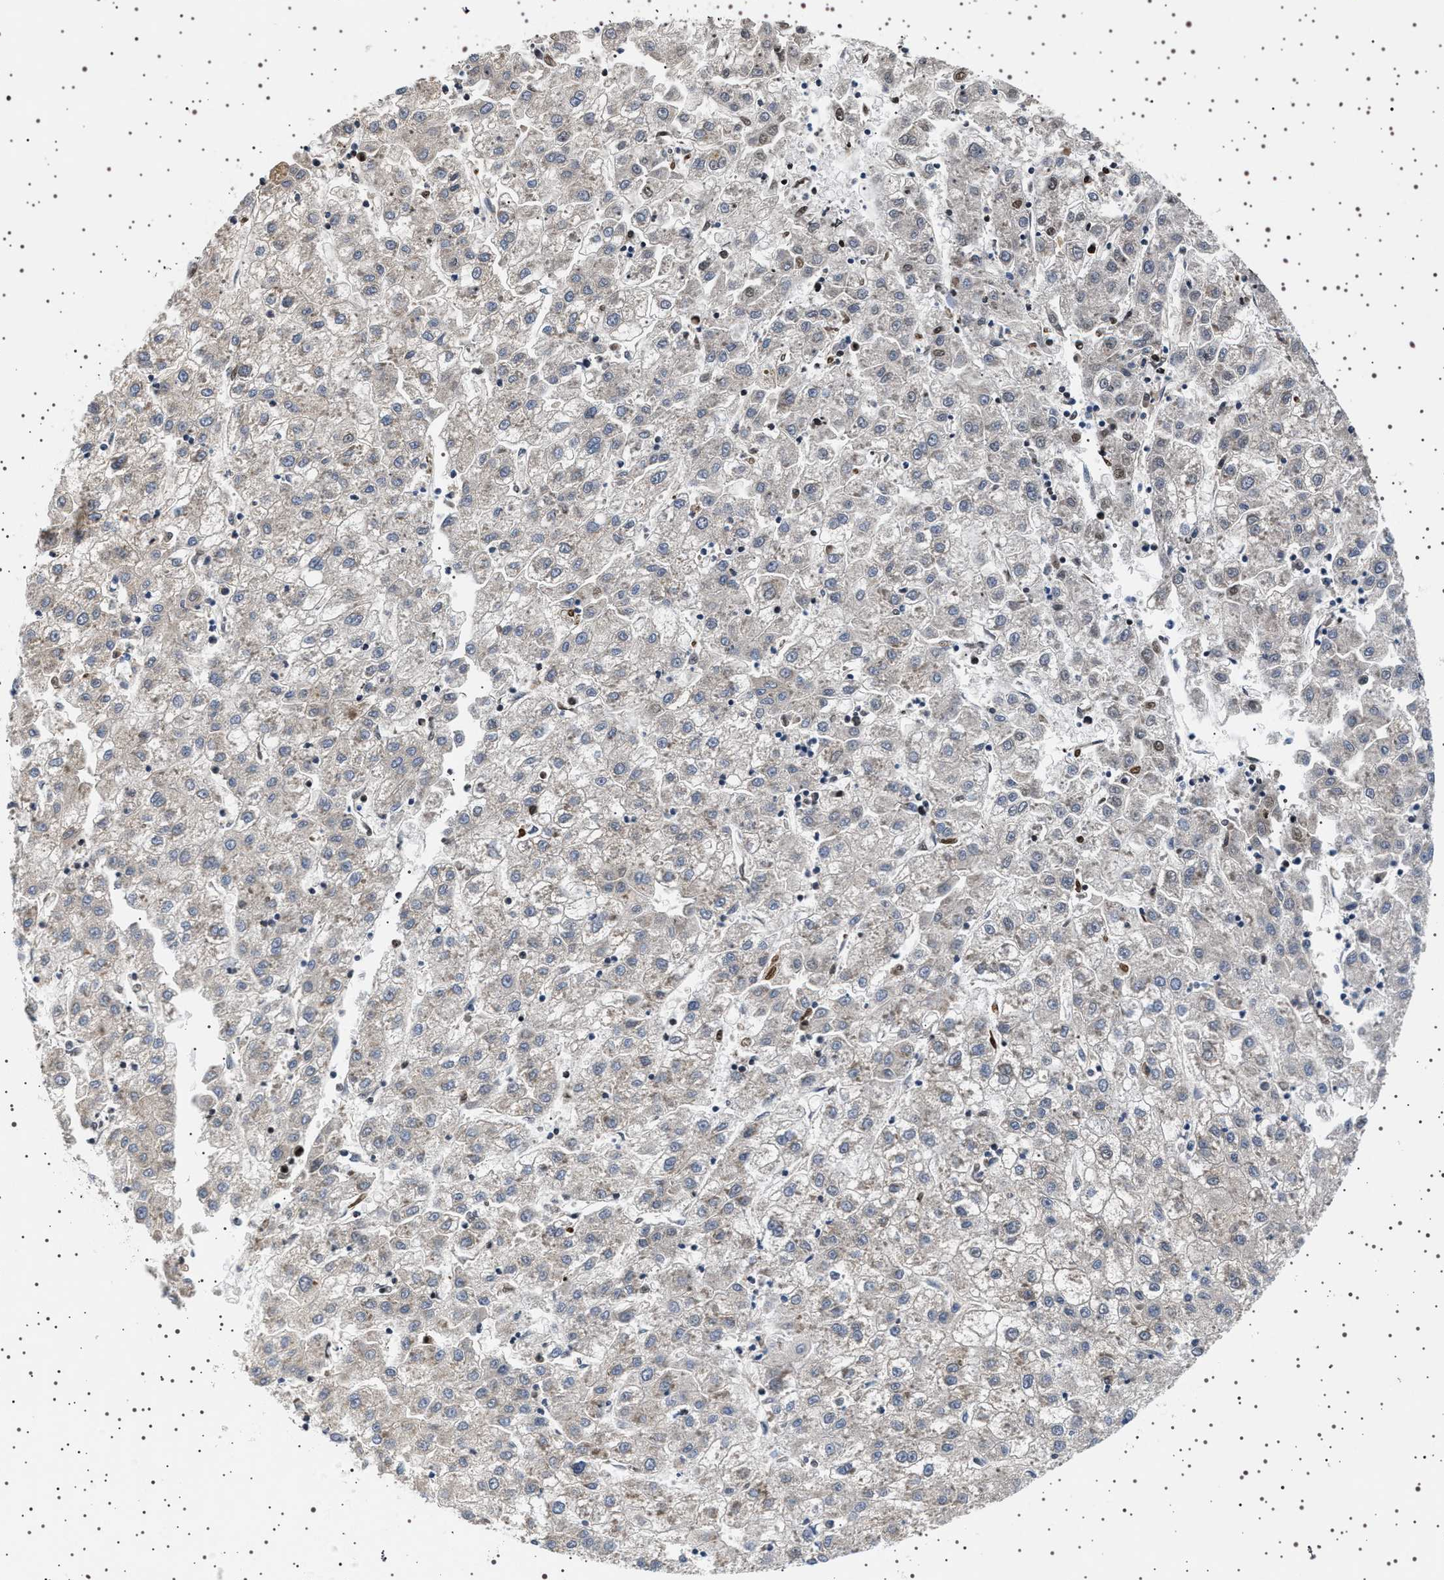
{"staining": {"intensity": "negative", "quantity": "none", "location": "none"}, "tissue": "liver cancer", "cell_type": "Tumor cells", "image_type": "cancer", "snomed": [{"axis": "morphology", "description": "Carcinoma, Hepatocellular, NOS"}, {"axis": "topography", "description": "Liver"}], "caption": "An IHC micrograph of liver cancer (hepatocellular carcinoma) is shown. There is no staining in tumor cells of liver cancer (hepatocellular carcinoma).", "gene": "BAG3", "patient": {"sex": "male", "age": 72}}